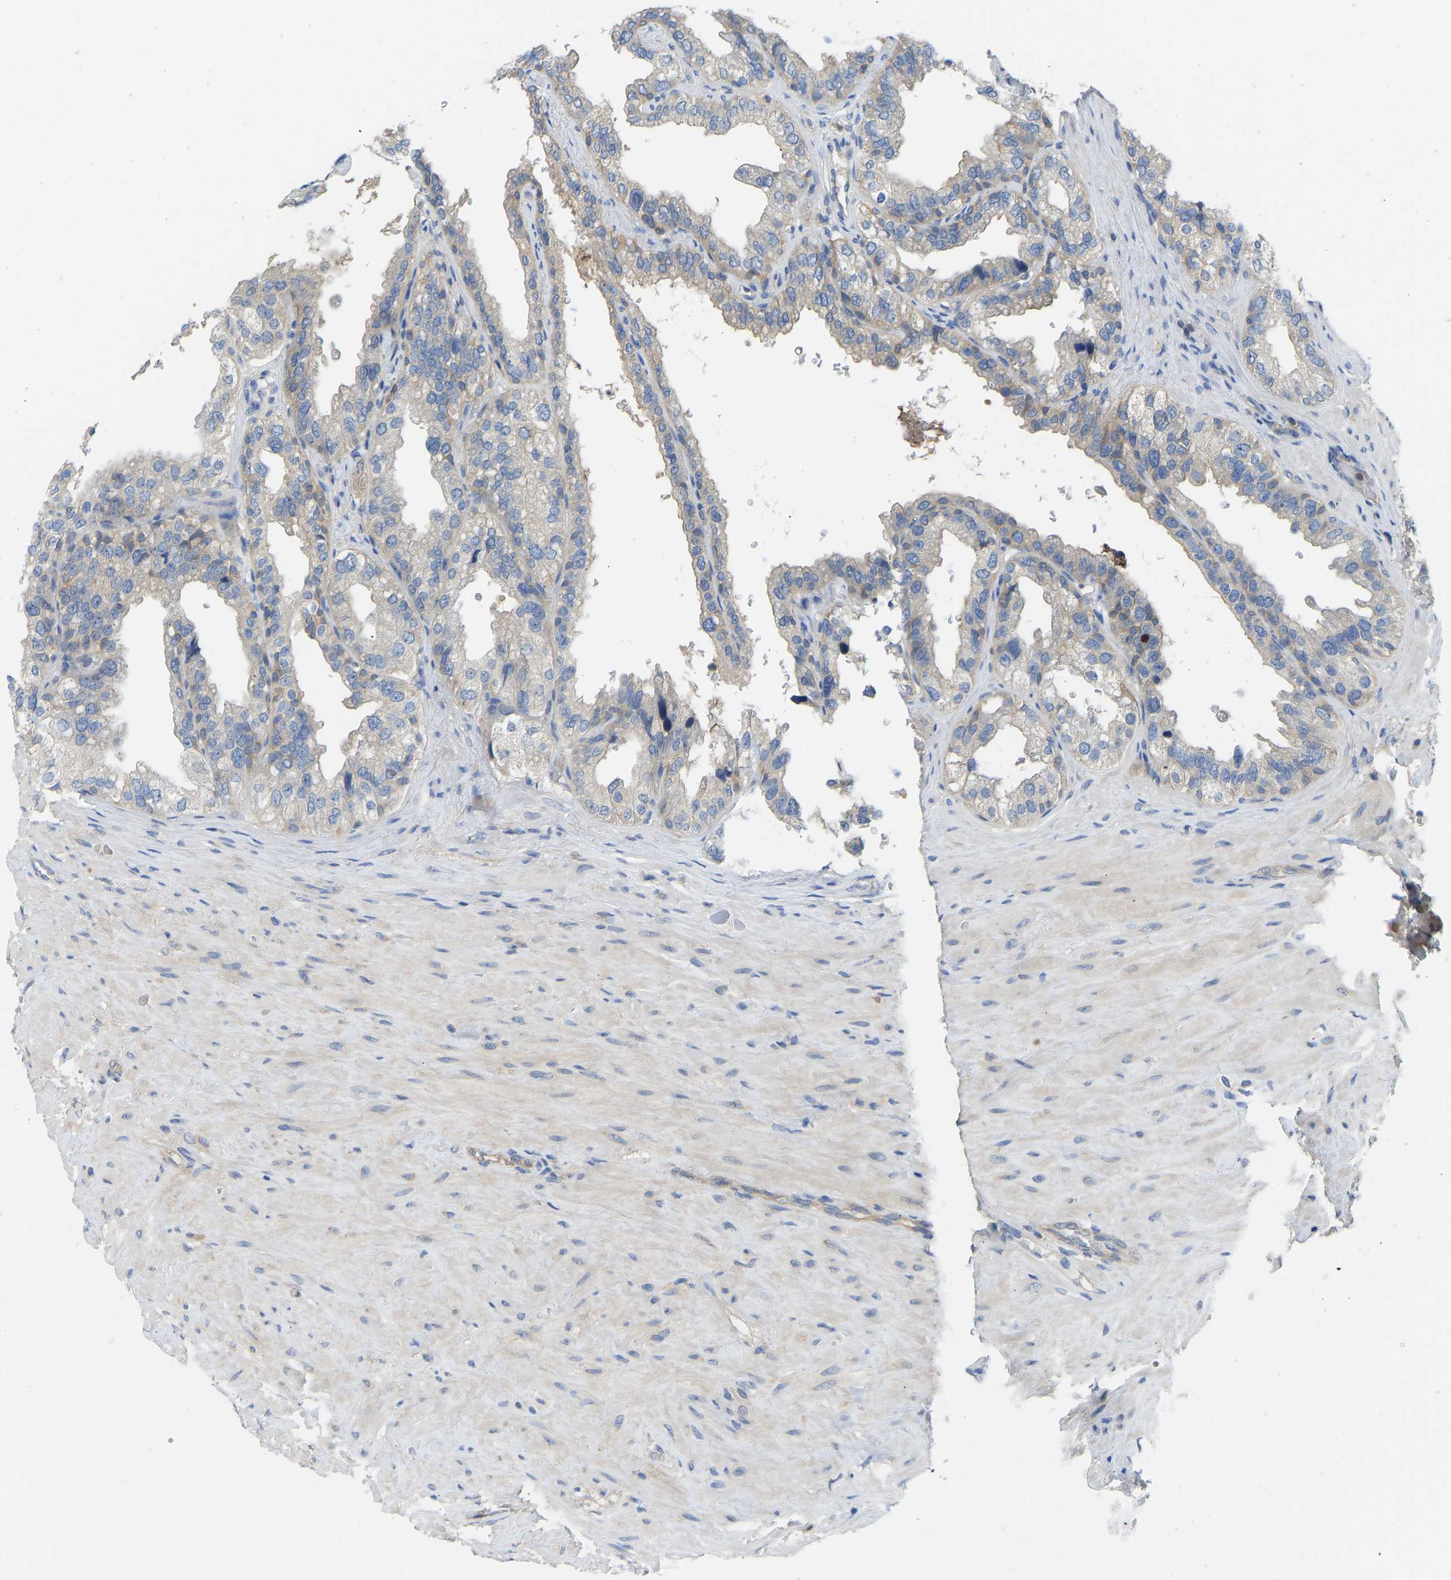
{"staining": {"intensity": "weak", "quantity": "<25%", "location": "cytoplasmic/membranous"}, "tissue": "seminal vesicle", "cell_type": "Glandular cells", "image_type": "normal", "snomed": [{"axis": "morphology", "description": "Normal tissue, NOS"}, {"axis": "topography", "description": "Seminal veicle"}], "caption": "An image of seminal vesicle stained for a protein reveals no brown staining in glandular cells. Brightfield microscopy of immunohistochemistry (IHC) stained with DAB (3,3'-diaminobenzidine) (brown) and hematoxylin (blue), captured at high magnification.", "gene": "PPP3CA", "patient": {"sex": "male", "age": 68}}